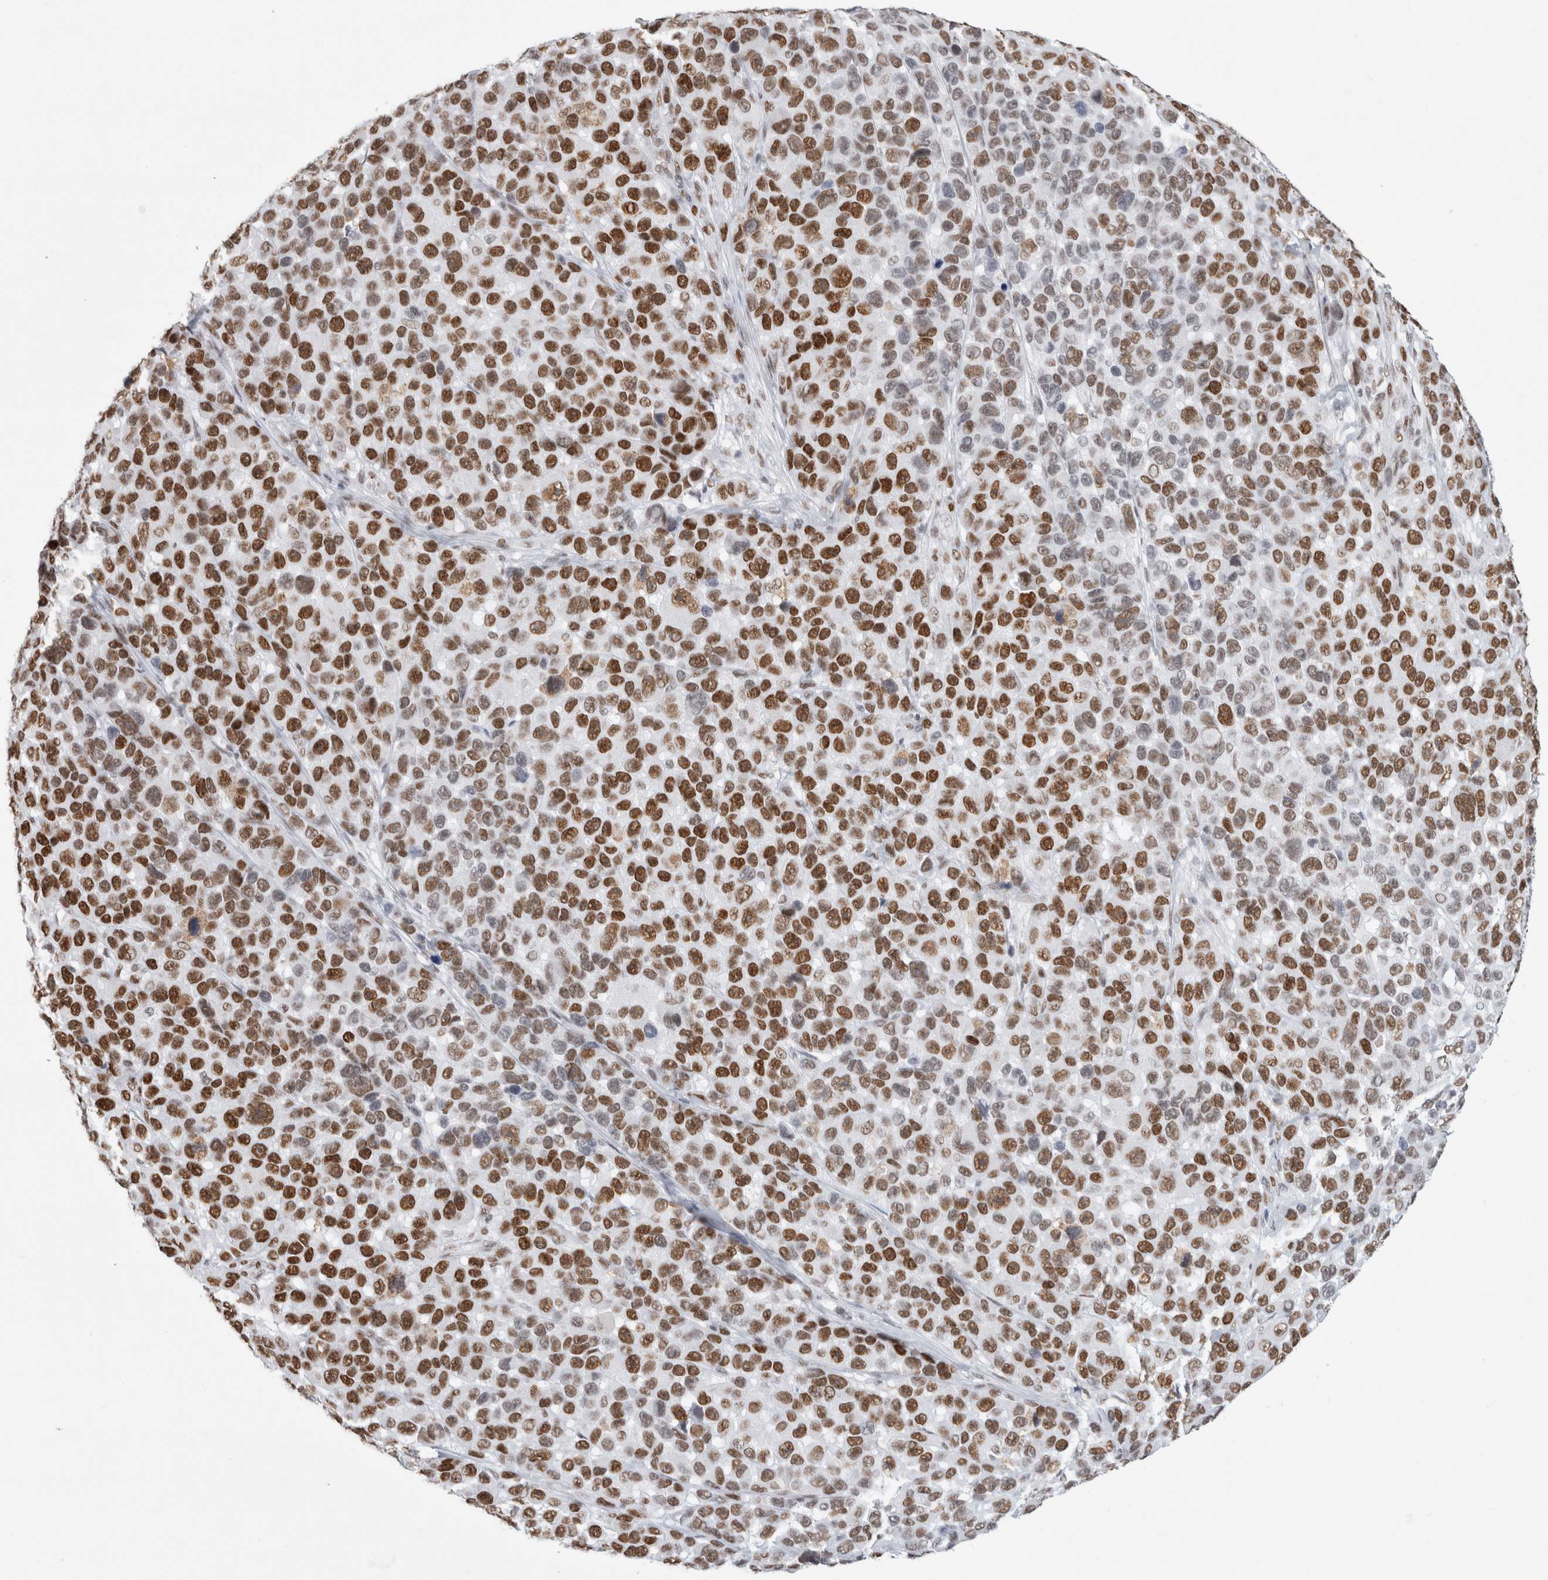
{"staining": {"intensity": "strong", "quantity": ">75%", "location": "nuclear"}, "tissue": "melanoma", "cell_type": "Tumor cells", "image_type": "cancer", "snomed": [{"axis": "morphology", "description": "Malignant melanoma, NOS"}, {"axis": "topography", "description": "Skin"}], "caption": "IHC micrograph of human malignant melanoma stained for a protein (brown), which displays high levels of strong nuclear expression in approximately >75% of tumor cells.", "gene": "SMARCC1", "patient": {"sex": "male", "age": 53}}